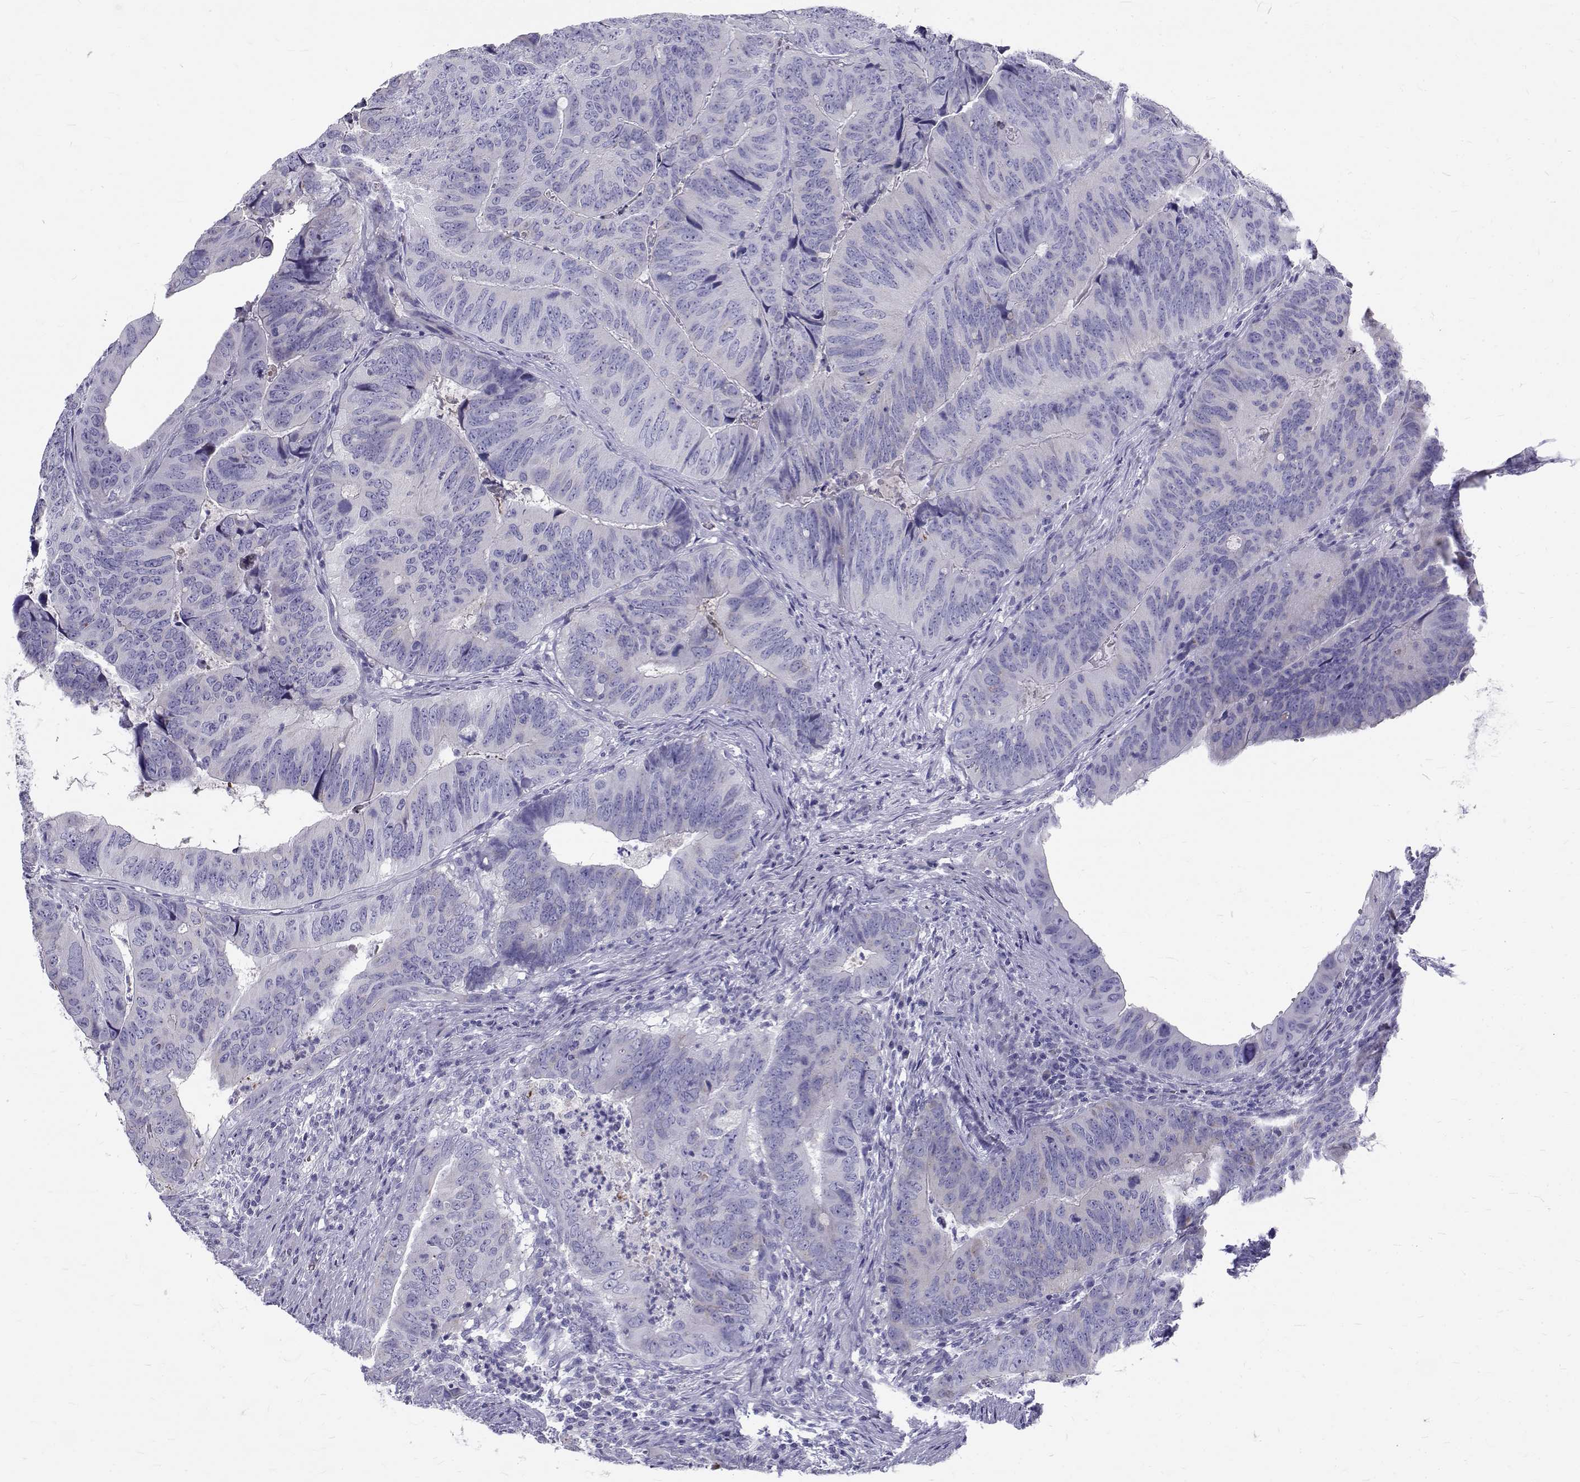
{"staining": {"intensity": "negative", "quantity": "none", "location": "none"}, "tissue": "colorectal cancer", "cell_type": "Tumor cells", "image_type": "cancer", "snomed": [{"axis": "morphology", "description": "Adenocarcinoma, NOS"}, {"axis": "topography", "description": "Colon"}], "caption": "A high-resolution photomicrograph shows IHC staining of colorectal adenocarcinoma, which shows no significant expression in tumor cells.", "gene": "IGSF1", "patient": {"sex": "male", "age": 79}}